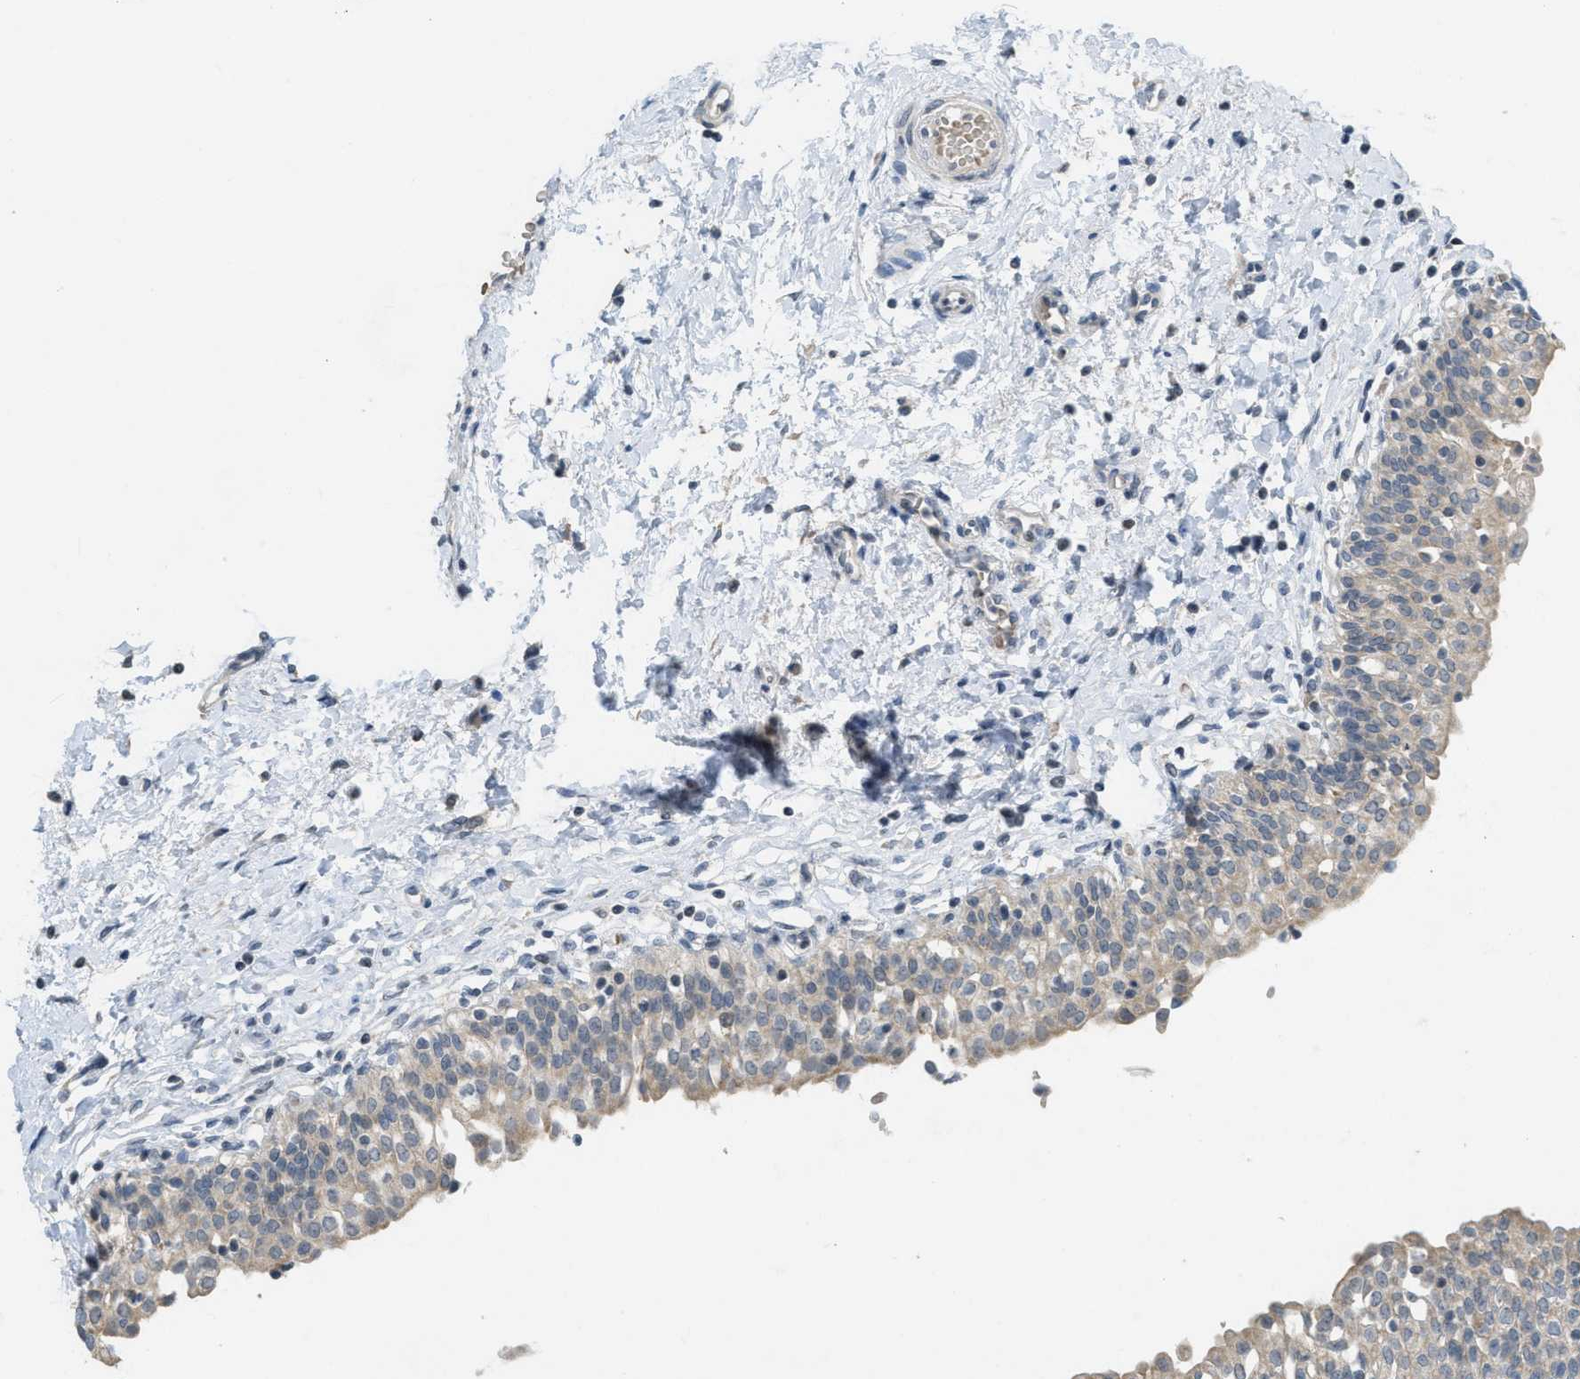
{"staining": {"intensity": "weak", "quantity": "25%-75%", "location": "cytoplasmic/membranous"}, "tissue": "urinary bladder", "cell_type": "Urothelial cells", "image_type": "normal", "snomed": [{"axis": "morphology", "description": "Normal tissue, NOS"}, {"axis": "topography", "description": "Urinary bladder"}], "caption": "Human urinary bladder stained with a protein marker displays weak staining in urothelial cells.", "gene": "TXNDC2", "patient": {"sex": "male", "age": 55}}